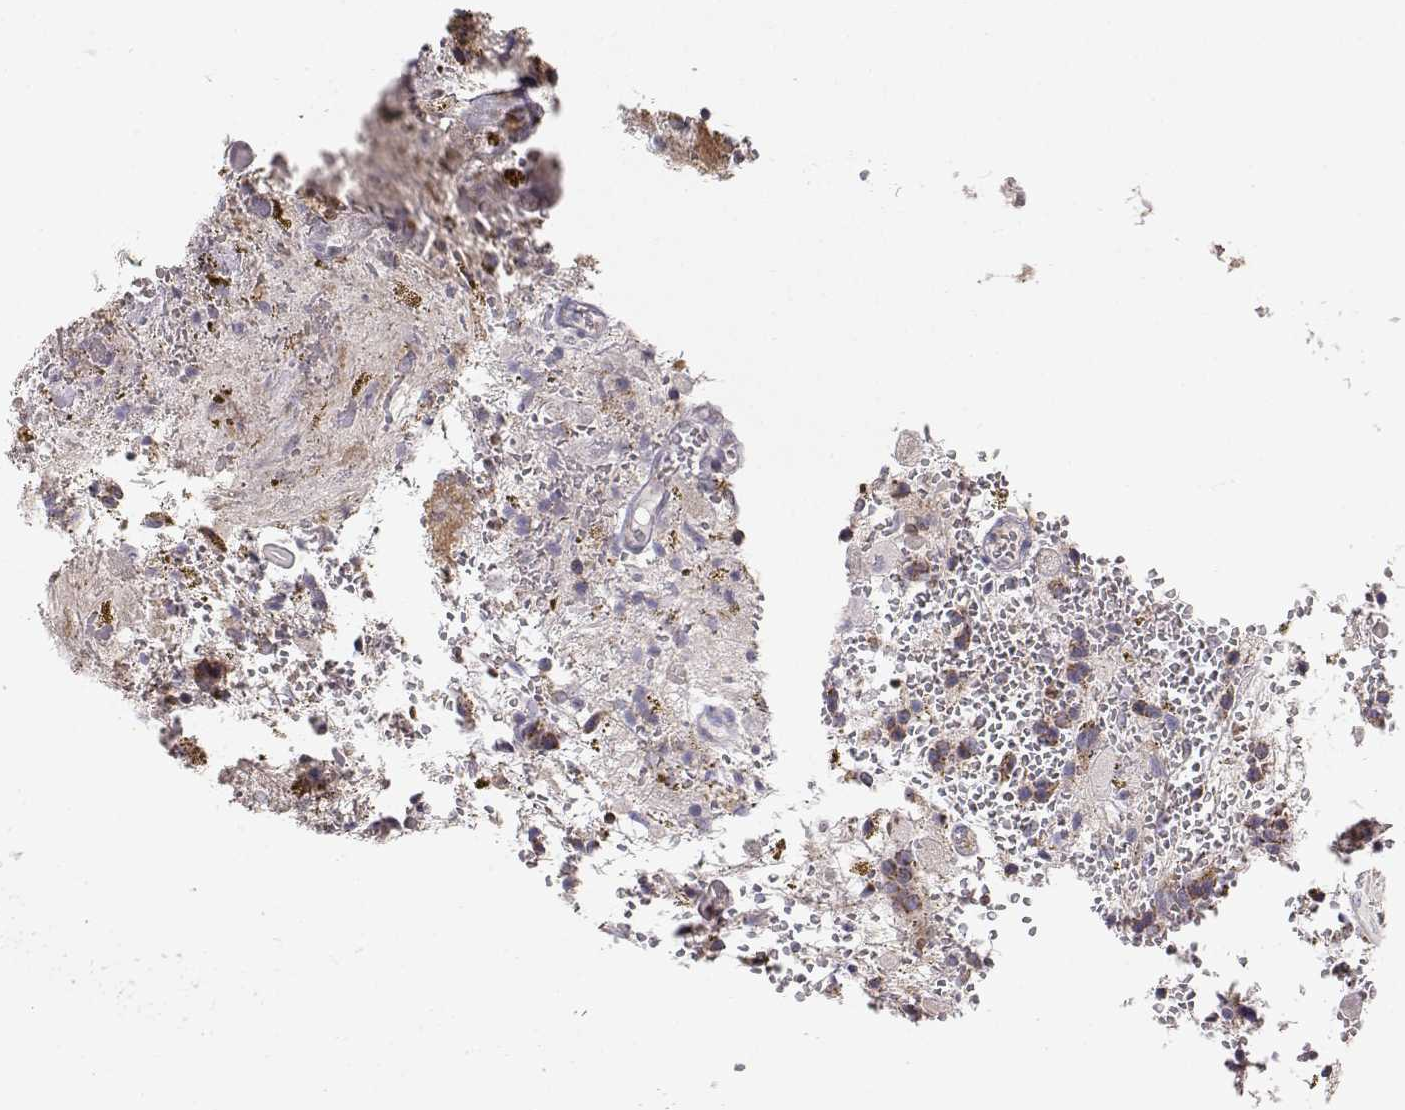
{"staining": {"intensity": "negative", "quantity": "none", "location": "none"}, "tissue": "glioma", "cell_type": "Tumor cells", "image_type": "cancer", "snomed": [{"axis": "morphology", "description": "Glioma, malignant, Low grade"}, {"axis": "topography", "description": "Cerebellum"}], "caption": "Glioma stained for a protein using immunohistochemistry displays no staining tumor cells.", "gene": "GRAP2", "patient": {"sex": "female", "age": 14}}